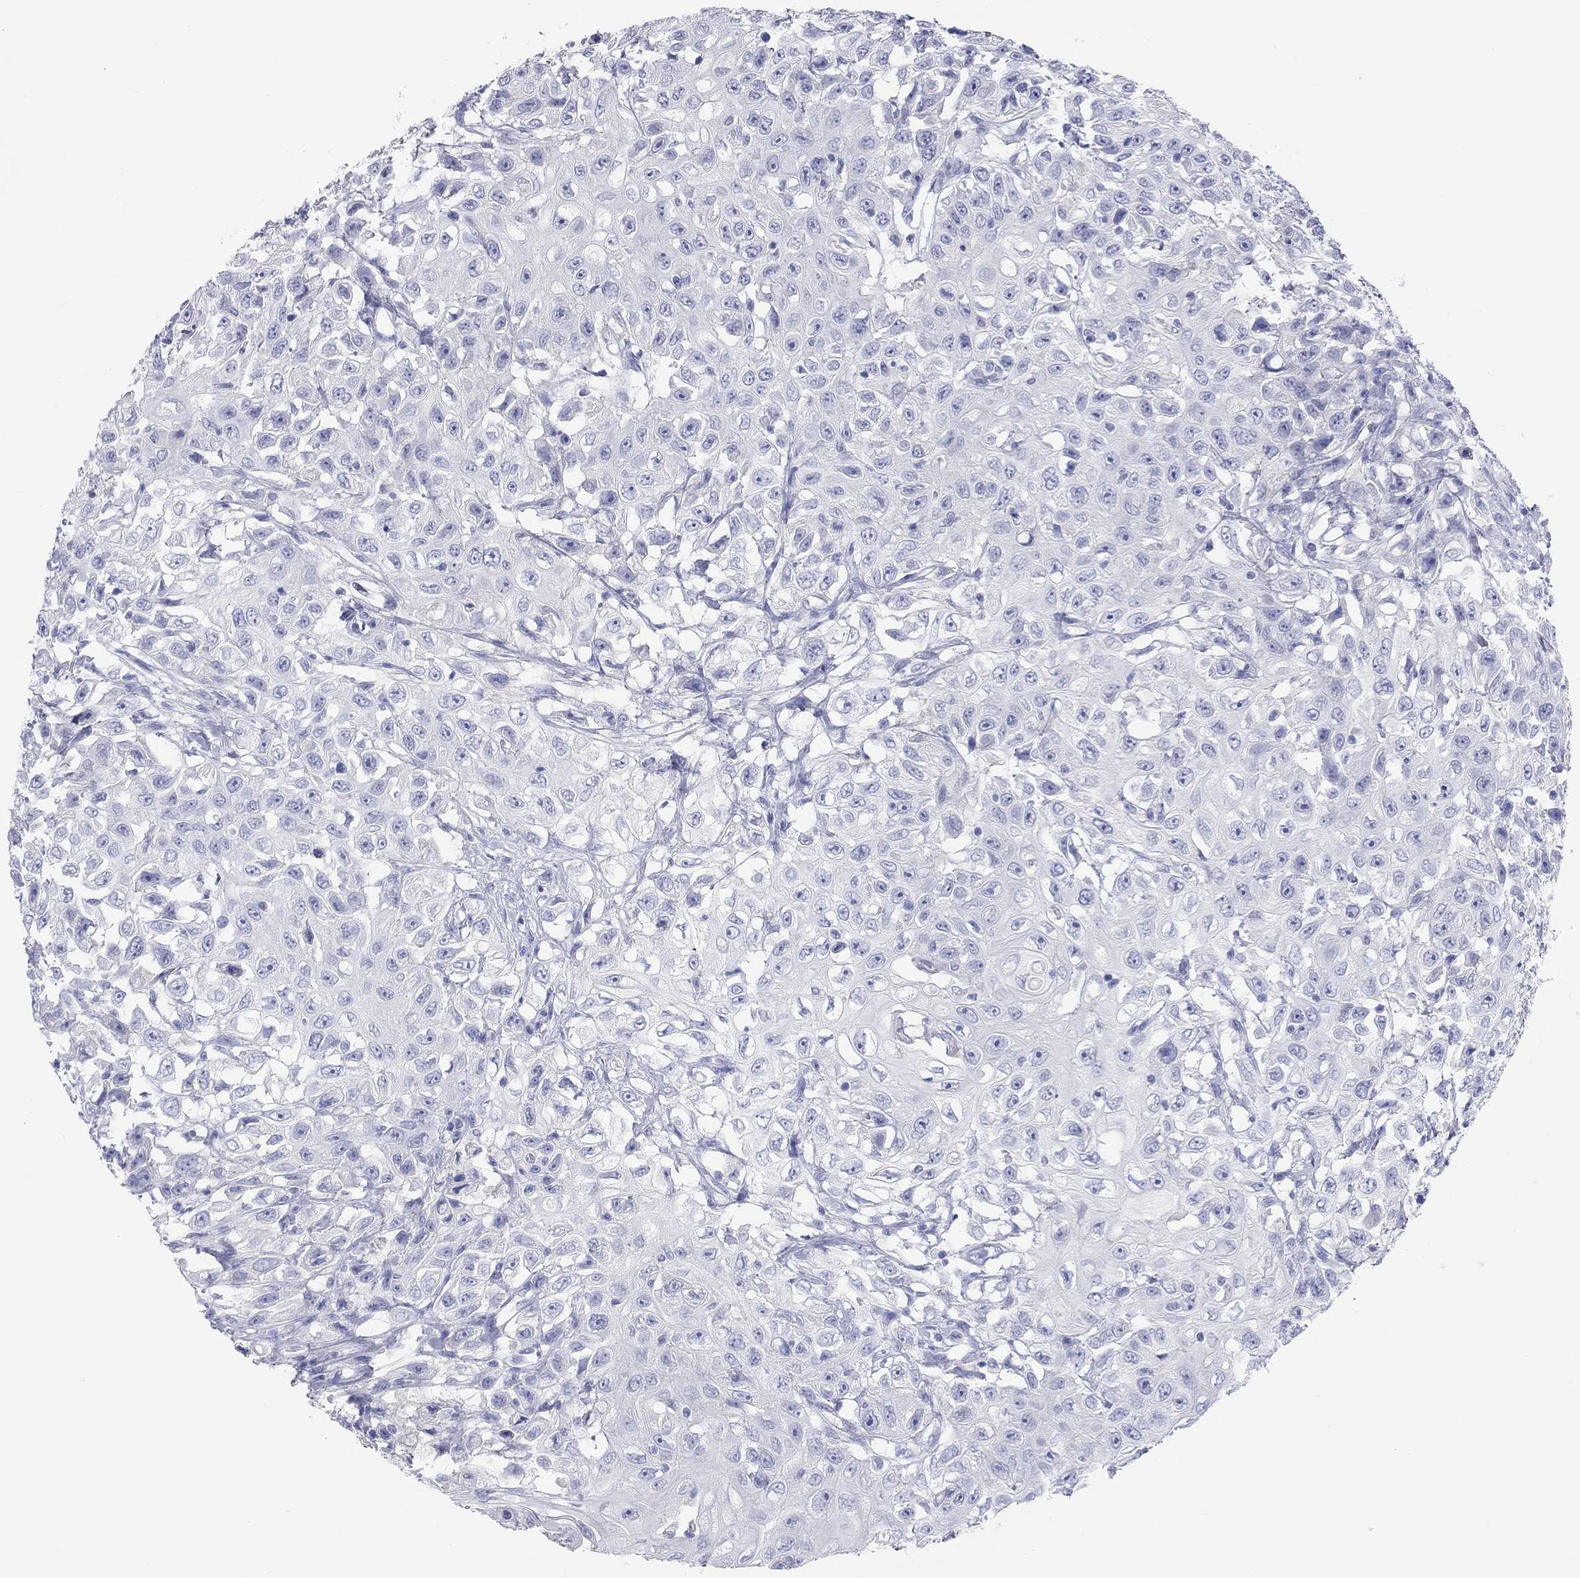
{"staining": {"intensity": "negative", "quantity": "none", "location": "none"}, "tissue": "urothelial cancer", "cell_type": "Tumor cells", "image_type": "cancer", "snomed": [{"axis": "morphology", "description": "Urothelial carcinoma, High grade"}, {"axis": "topography", "description": "Urinary bladder"}], "caption": "Immunohistochemical staining of human urothelial cancer demonstrates no significant positivity in tumor cells. (DAB IHC, high magnification).", "gene": "PCDHGC5", "patient": {"sex": "female", "age": 56}}